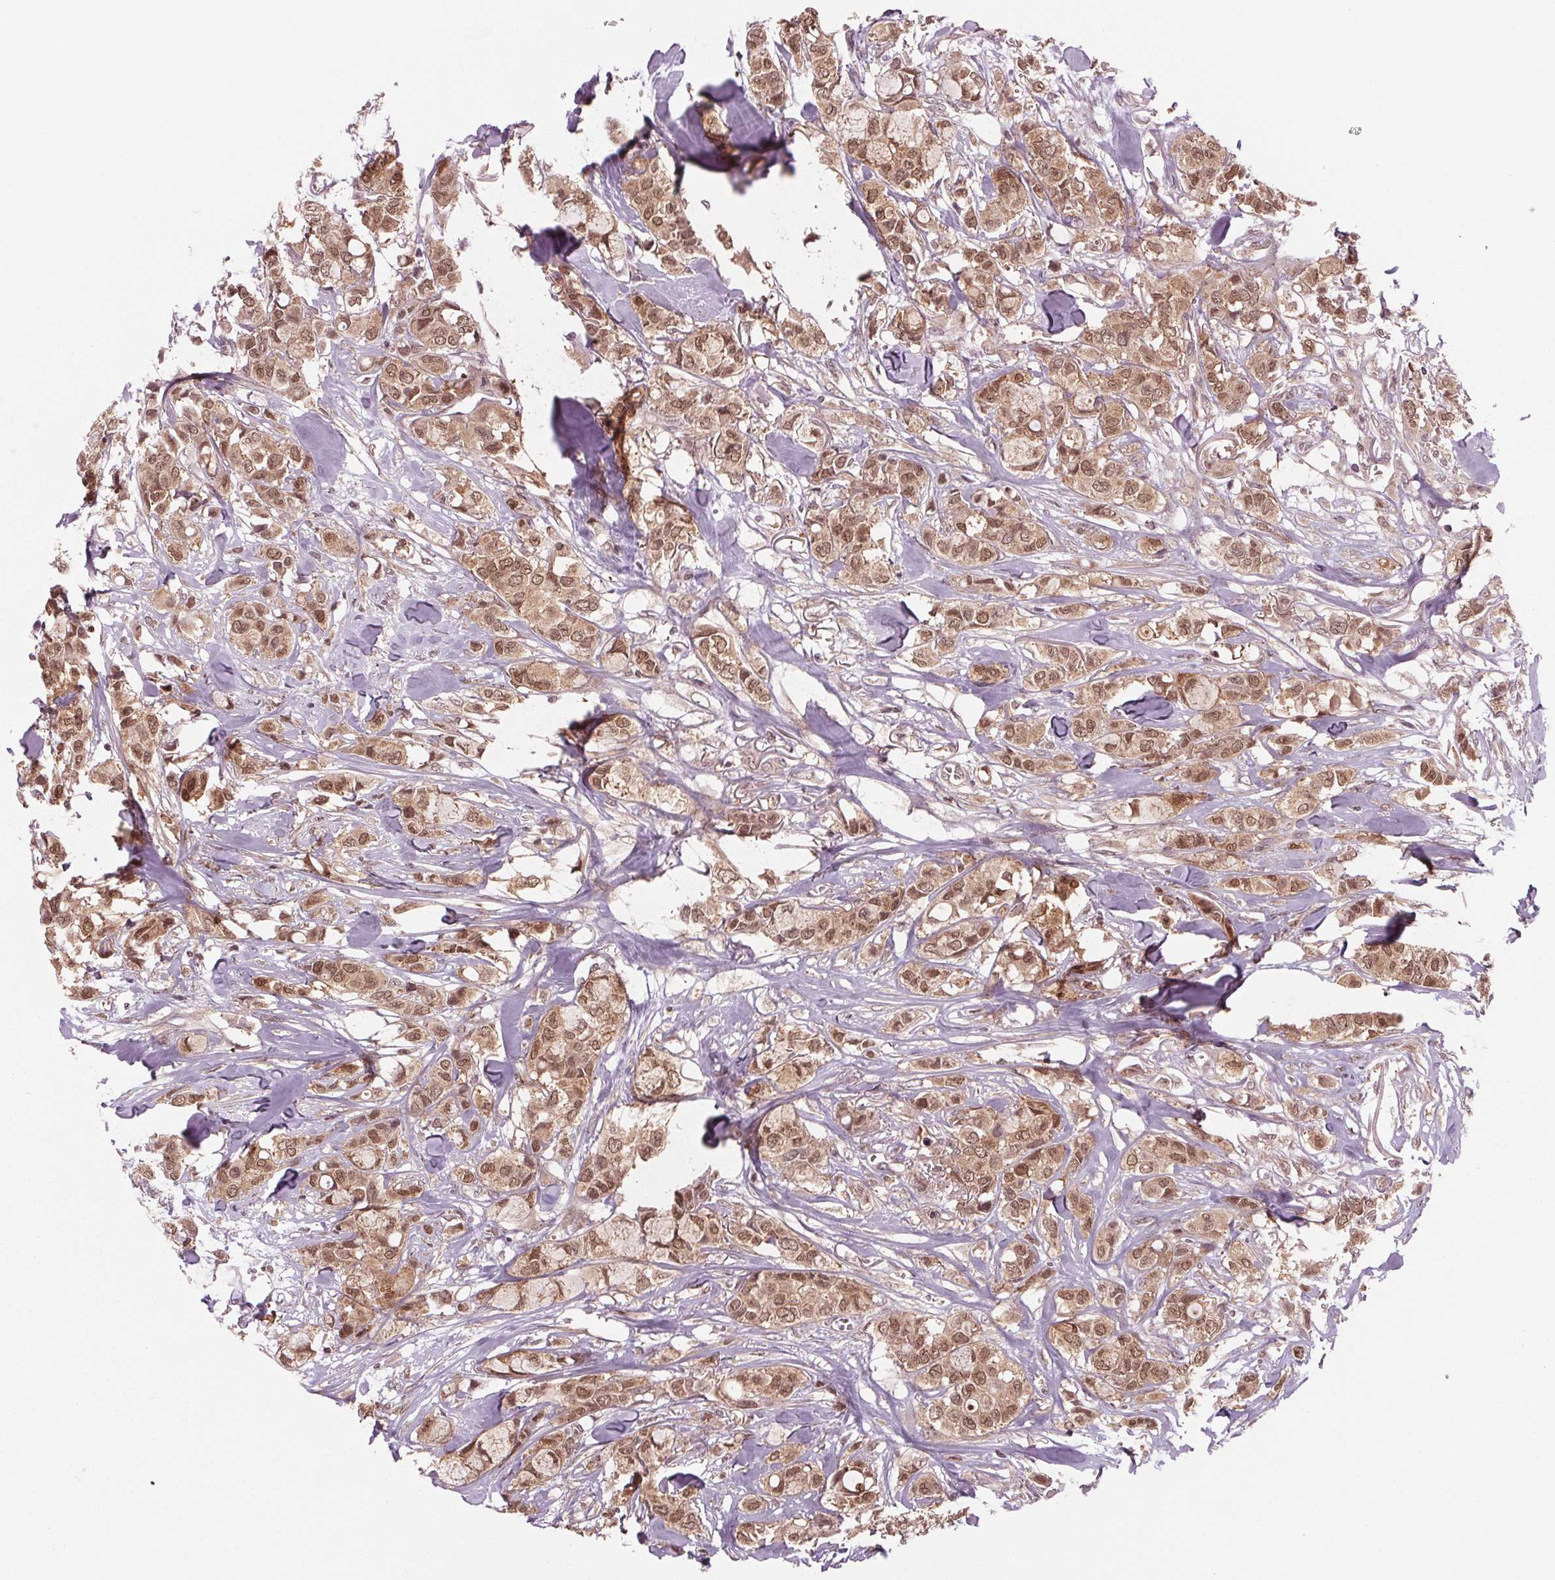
{"staining": {"intensity": "moderate", "quantity": ">75%", "location": "cytoplasmic/membranous,nuclear"}, "tissue": "breast cancer", "cell_type": "Tumor cells", "image_type": "cancer", "snomed": [{"axis": "morphology", "description": "Duct carcinoma"}, {"axis": "topography", "description": "Breast"}], "caption": "Breast cancer stained for a protein (brown) reveals moderate cytoplasmic/membranous and nuclear positive staining in approximately >75% of tumor cells.", "gene": "STAT3", "patient": {"sex": "female", "age": 85}}